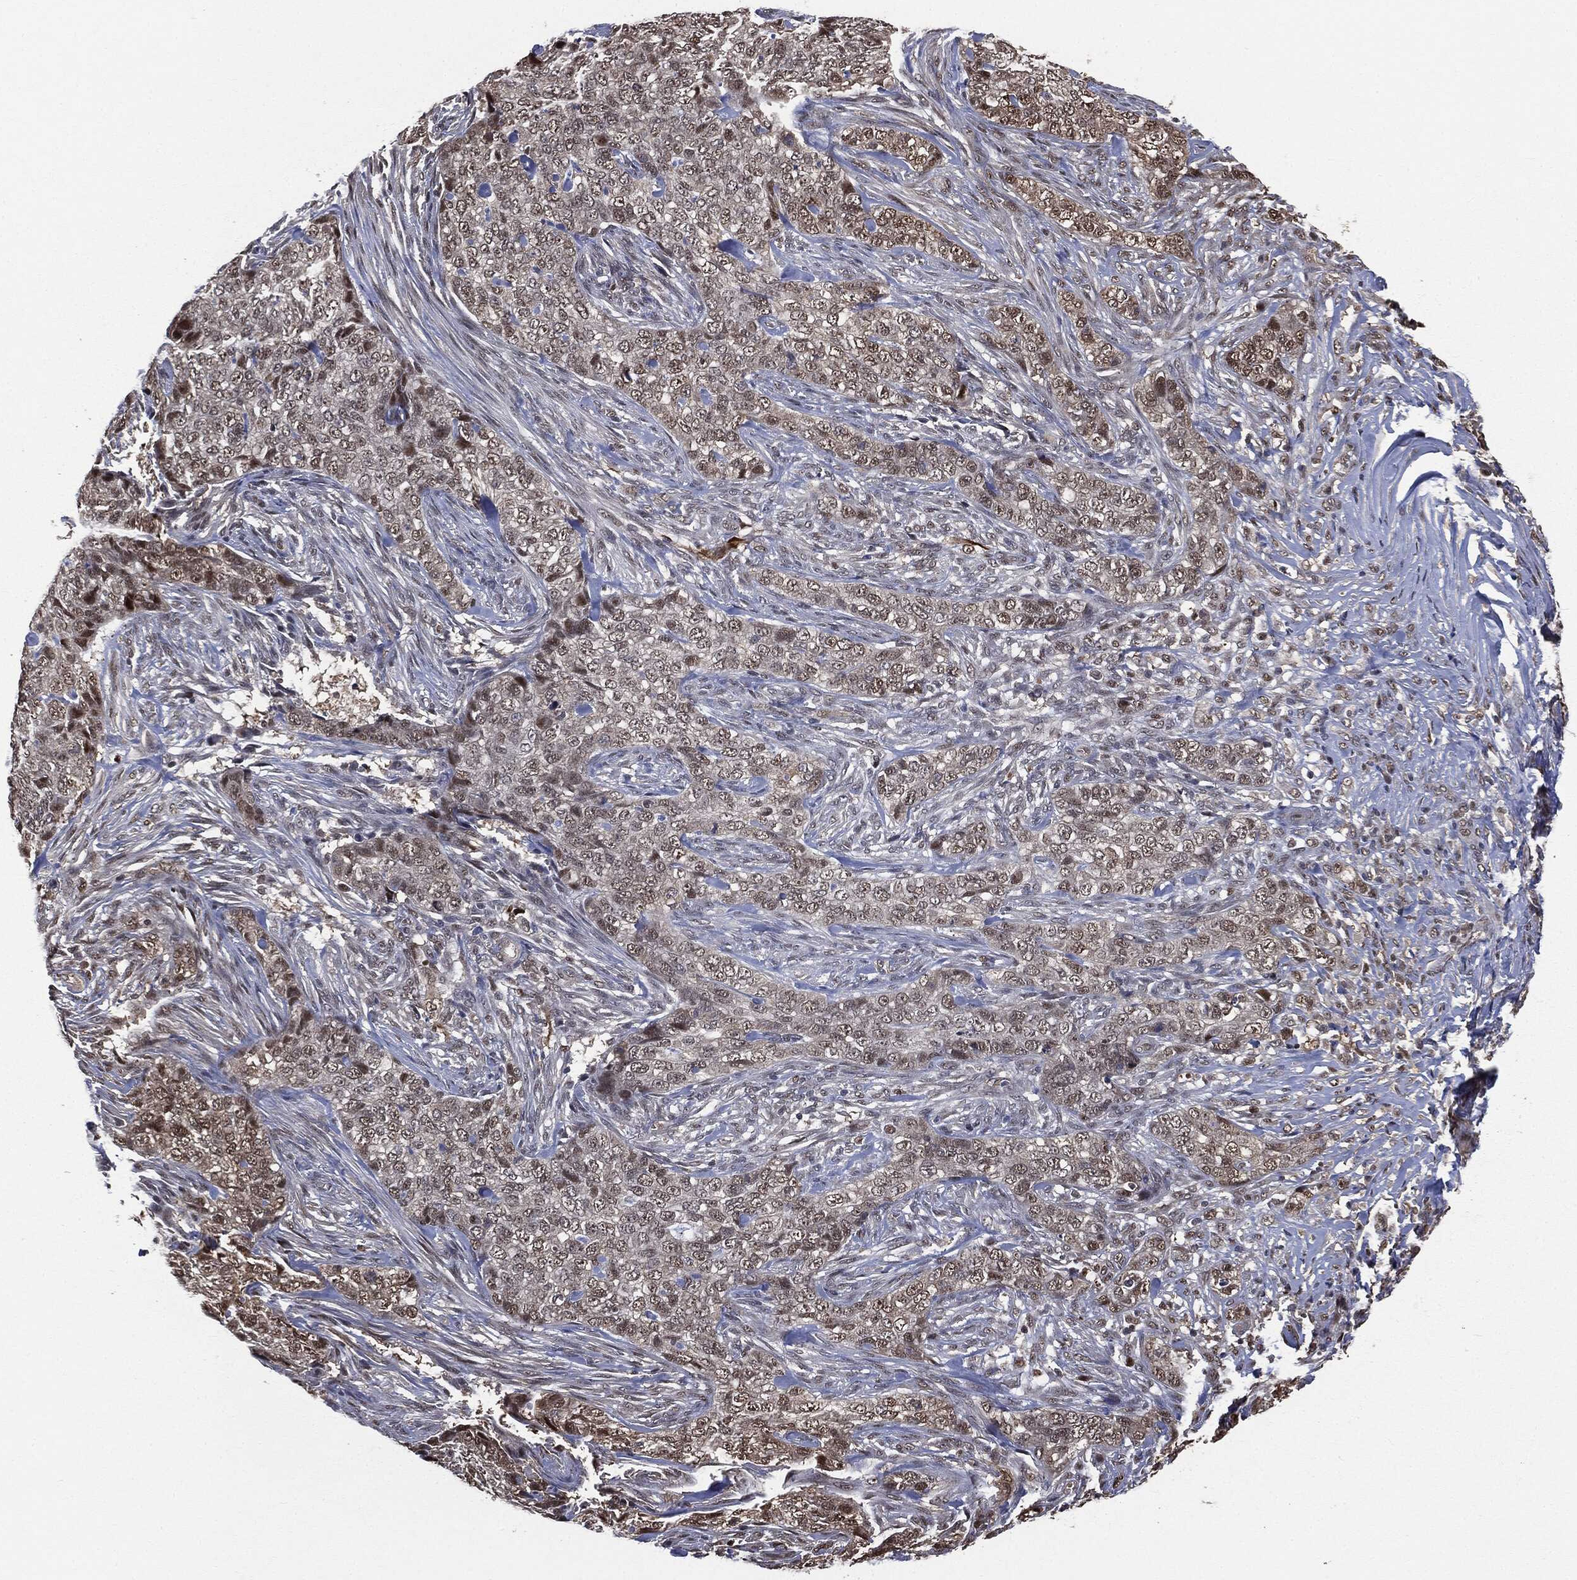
{"staining": {"intensity": "weak", "quantity": "<25%", "location": "nuclear"}, "tissue": "skin cancer", "cell_type": "Tumor cells", "image_type": "cancer", "snomed": [{"axis": "morphology", "description": "Basal cell carcinoma"}, {"axis": "topography", "description": "Skin"}], "caption": "The histopathology image demonstrates no staining of tumor cells in skin basal cell carcinoma.", "gene": "SHLD2", "patient": {"sex": "female", "age": 69}}